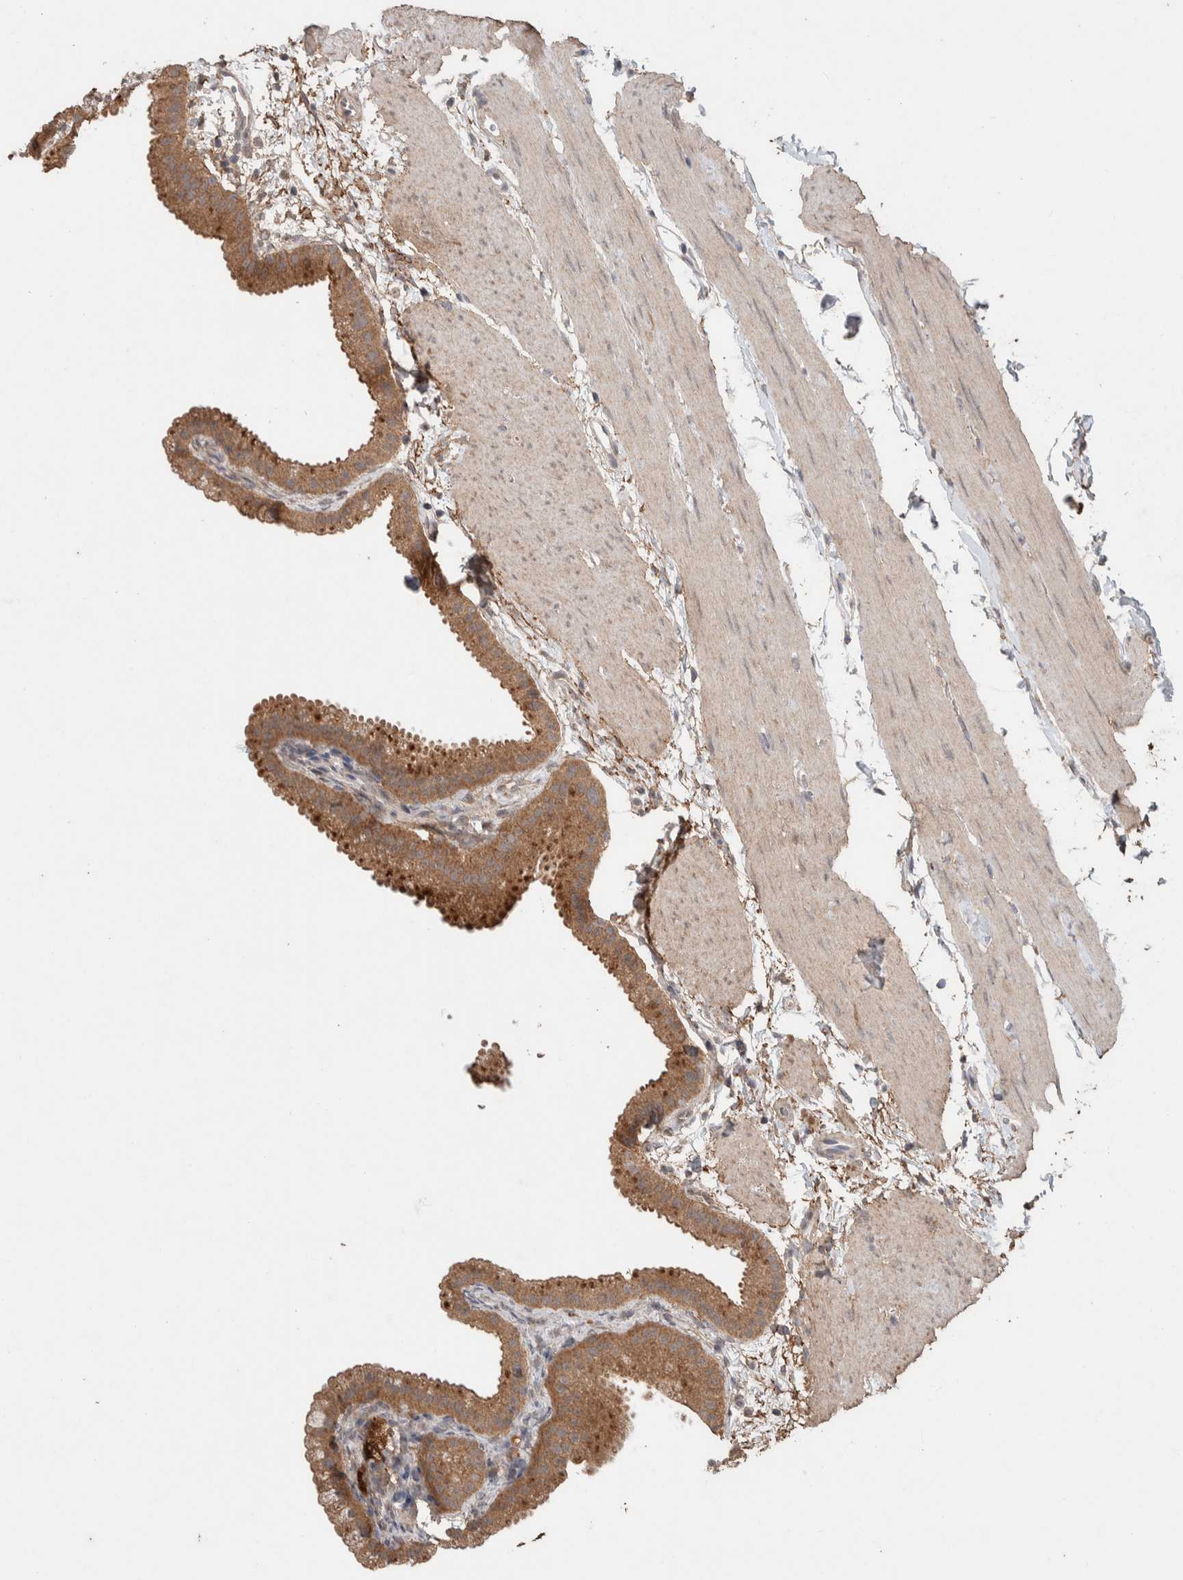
{"staining": {"intensity": "moderate", "quantity": ">75%", "location": "cytoplasmic/membranous"}, "tissue": "gallbladder", "cell_type": "Glandular cells", "image_type": "normal", "snomed": [{"axis": "morphology", "description": "Normal tissue, NOS"}, {"axis": "topography", "description": "Gallbladder"}], "caption": "Human gallbladder stained with a brown dye shows moderate cytoplasmic/membranous positive staining in about >75% of glandular cells.", "gene": "KCNJ5", "patient": {"sex": "female", "age": 64}}